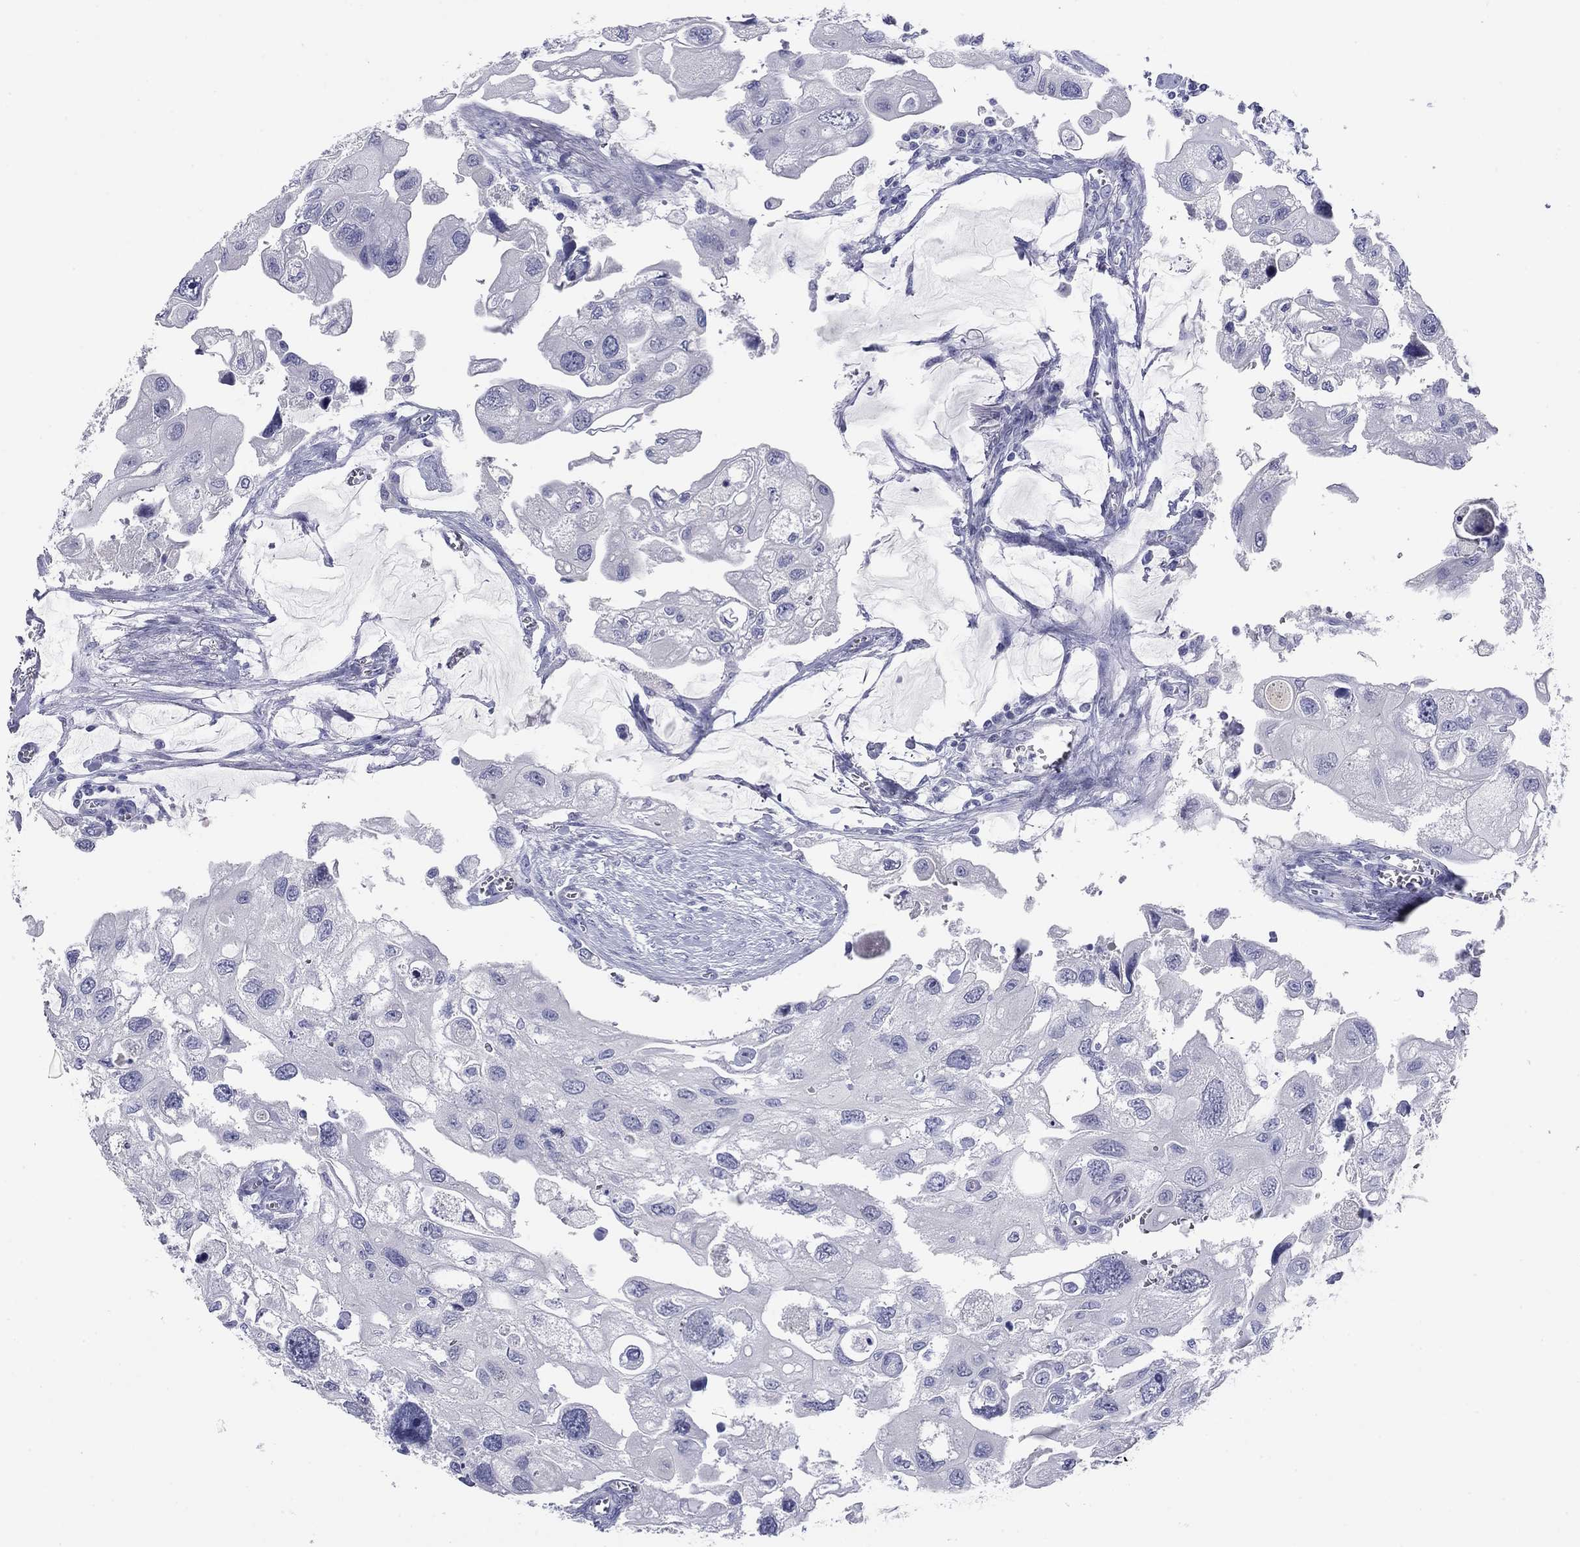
{"staining": {"intensity": "negative", "quantity": "none", "location": "none"}, "tissue": "urothelial cancer", "cell_type": "Tumor cells", "image_type": "cancer", "snomed": [{"axis": "morphology", "description": "Urothelial carcinoma, High grade"}, {"axis": "topography", "description": "Urinary bladder"}], "caption": "High power microscopy micrograph of an immunohistochemistry (IHC) micrograph of urothelial carcinoma (high-grade), revealing no significant staining in tumor cells.", "gene": "KCNH1", "patient": {"sex": "male", "age": 59}}